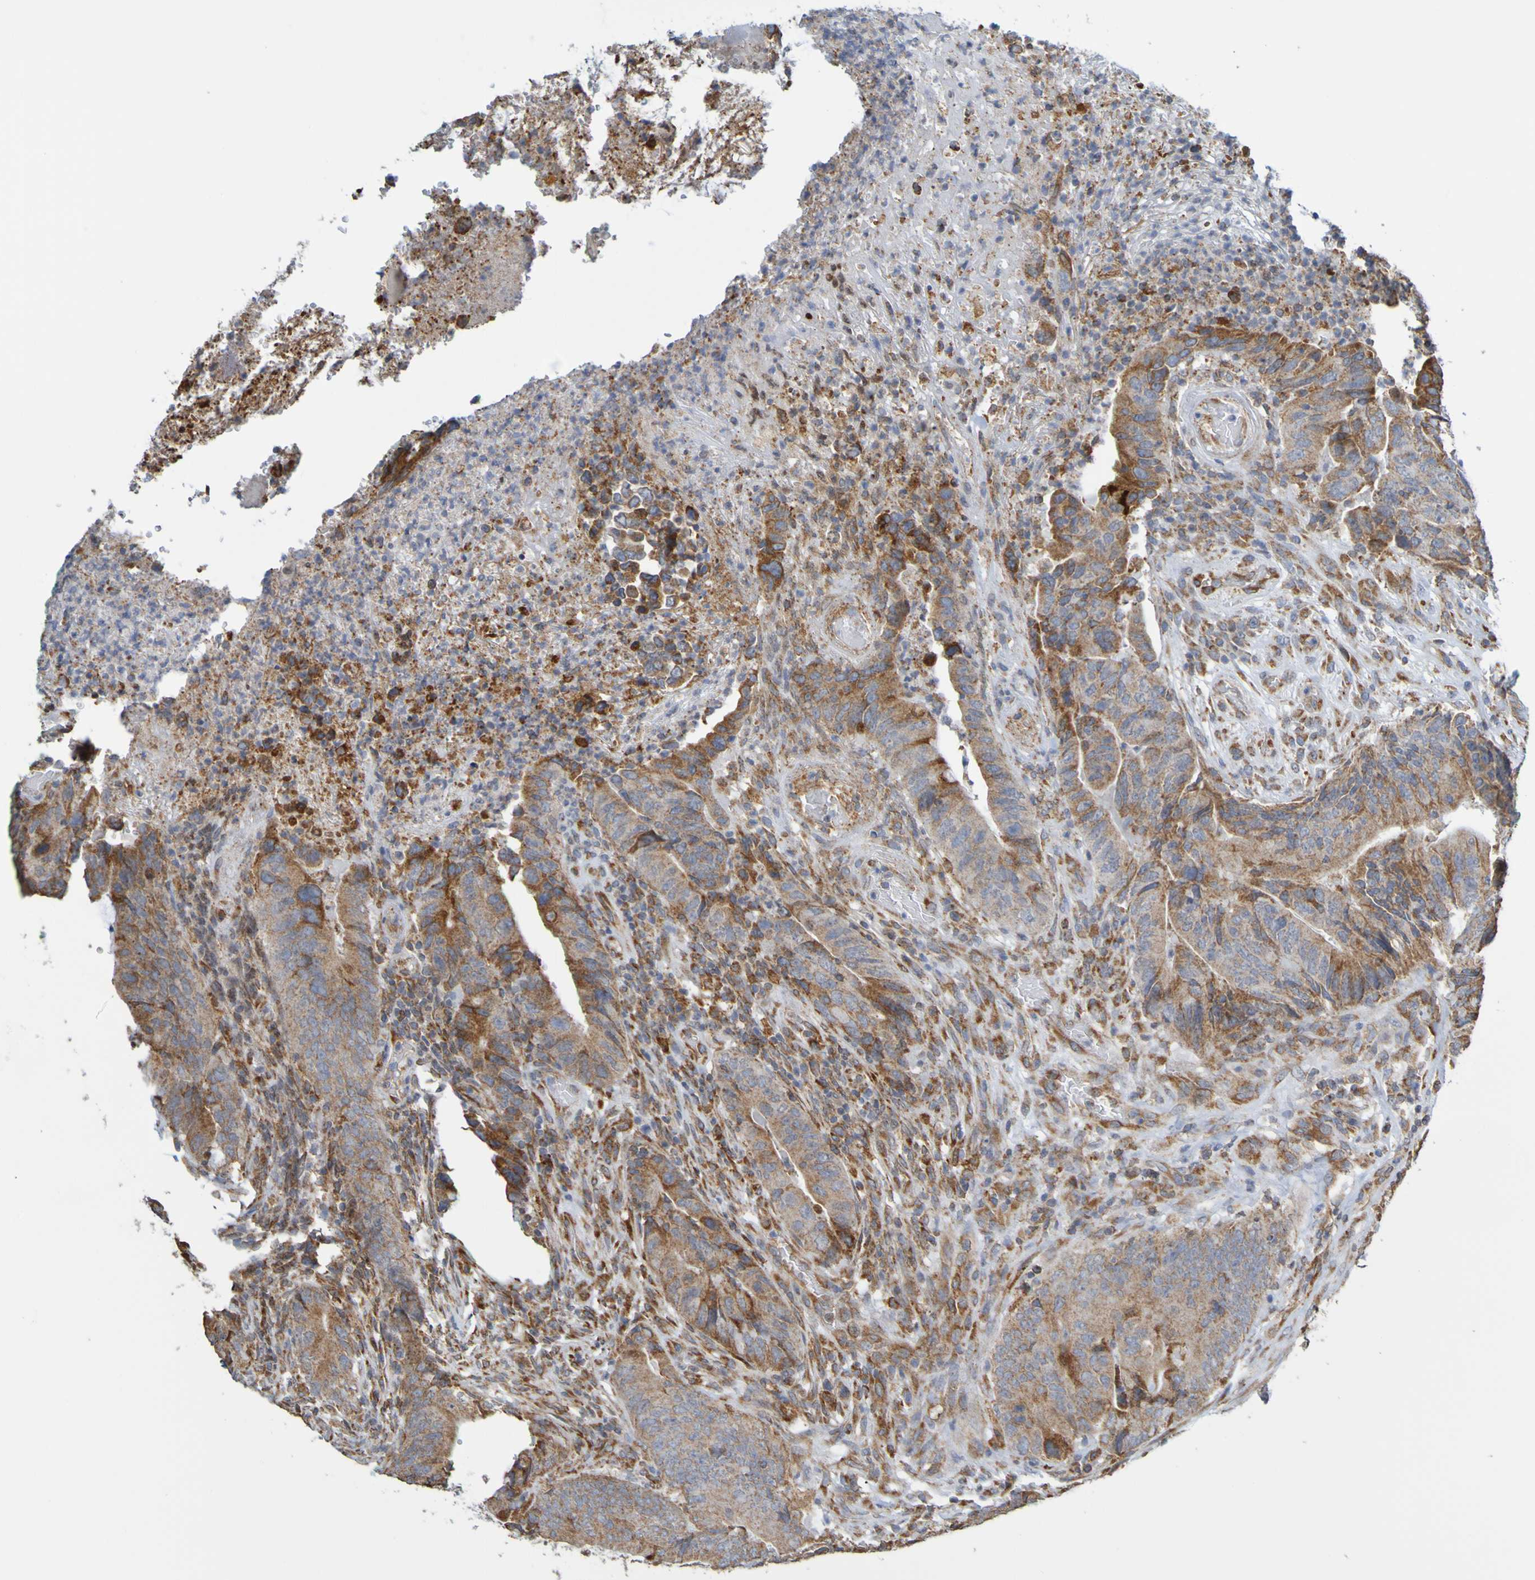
{"staining": {"intensity": "moderate", "quantity": "<25%", "location": "cytoplasmic/membranous"}, "tissue": "colorectal cancer", "cell_type": "Tumor cells", "image_type": "cancer", "snomed": [{"axis": "morphology", "description": "Normal tissue, NOS"}, {"axis": "morphology", "description": "Adenocarcinoma, NOS"}, {"axis": "topography", "description": "Colon"}], "caption": "Colorectal adenocarcinoma stained with DAB immunohistochemistry exhibits low levels of moderate cytoplasmic/membranous expression in about <25% of tumor cells. Nuclei are stained in blue.", "gene": "PDIA3", "patient": {"sex": "male", "age": 56}}